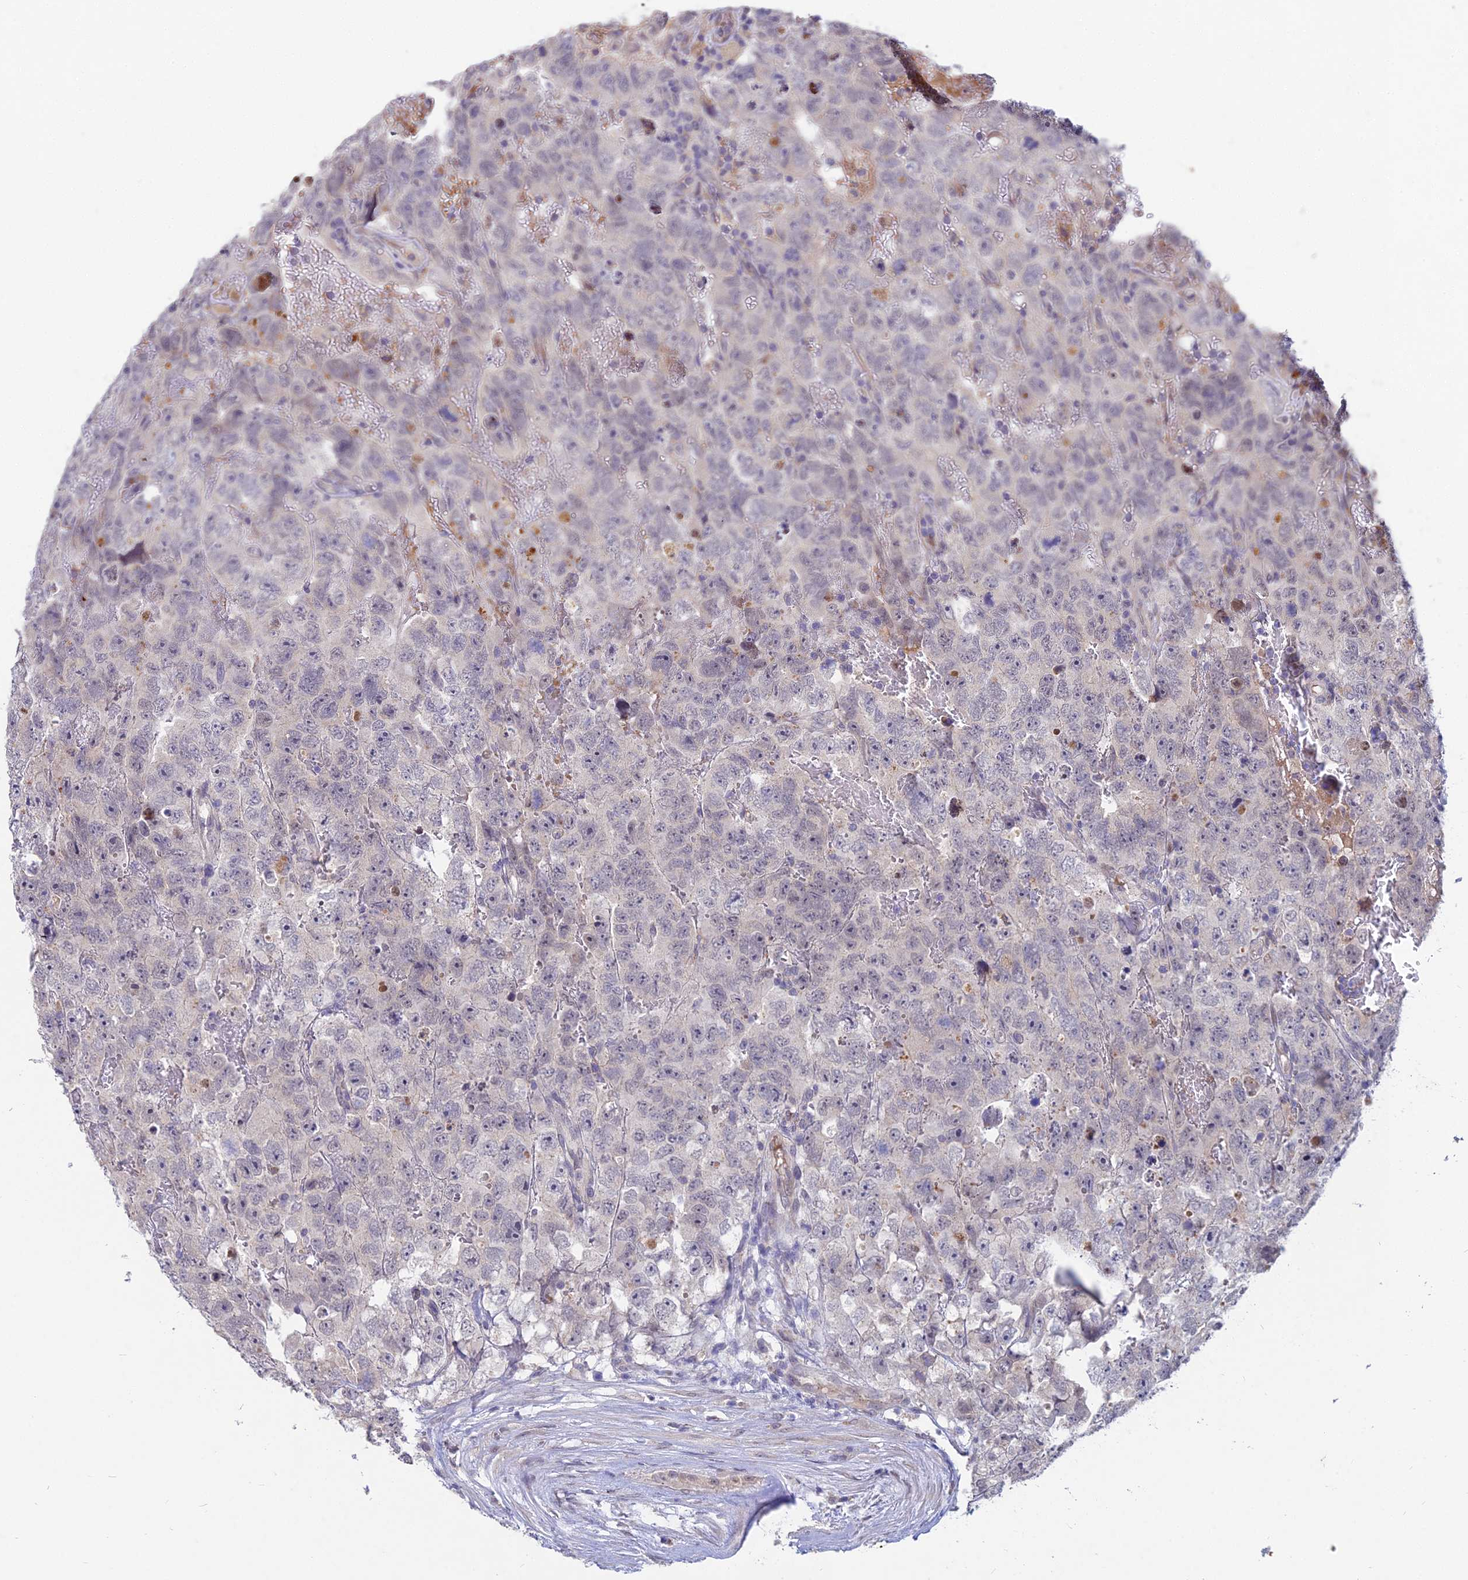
{"staining": {"intensity": "negative", "quantity": "none", "location": "none"}, "tissue": "testis cancer", "cell_type": "Tumor cells", "image_type": "cancer", "snomed": [{"axis": "morphology", "description": "Carcinoma, Embryonal, NOS"}, {"axis": "topography", "description": "Testis"}], "caption": "High power microscopy photomicrograph of an immunohistochemistry histopathology image of testis cancer (embryonal carcinoma), revealing no significant expression in tumor cells.", "gene": "WDR43", "patient": {"sex": "male", "age": 45}}